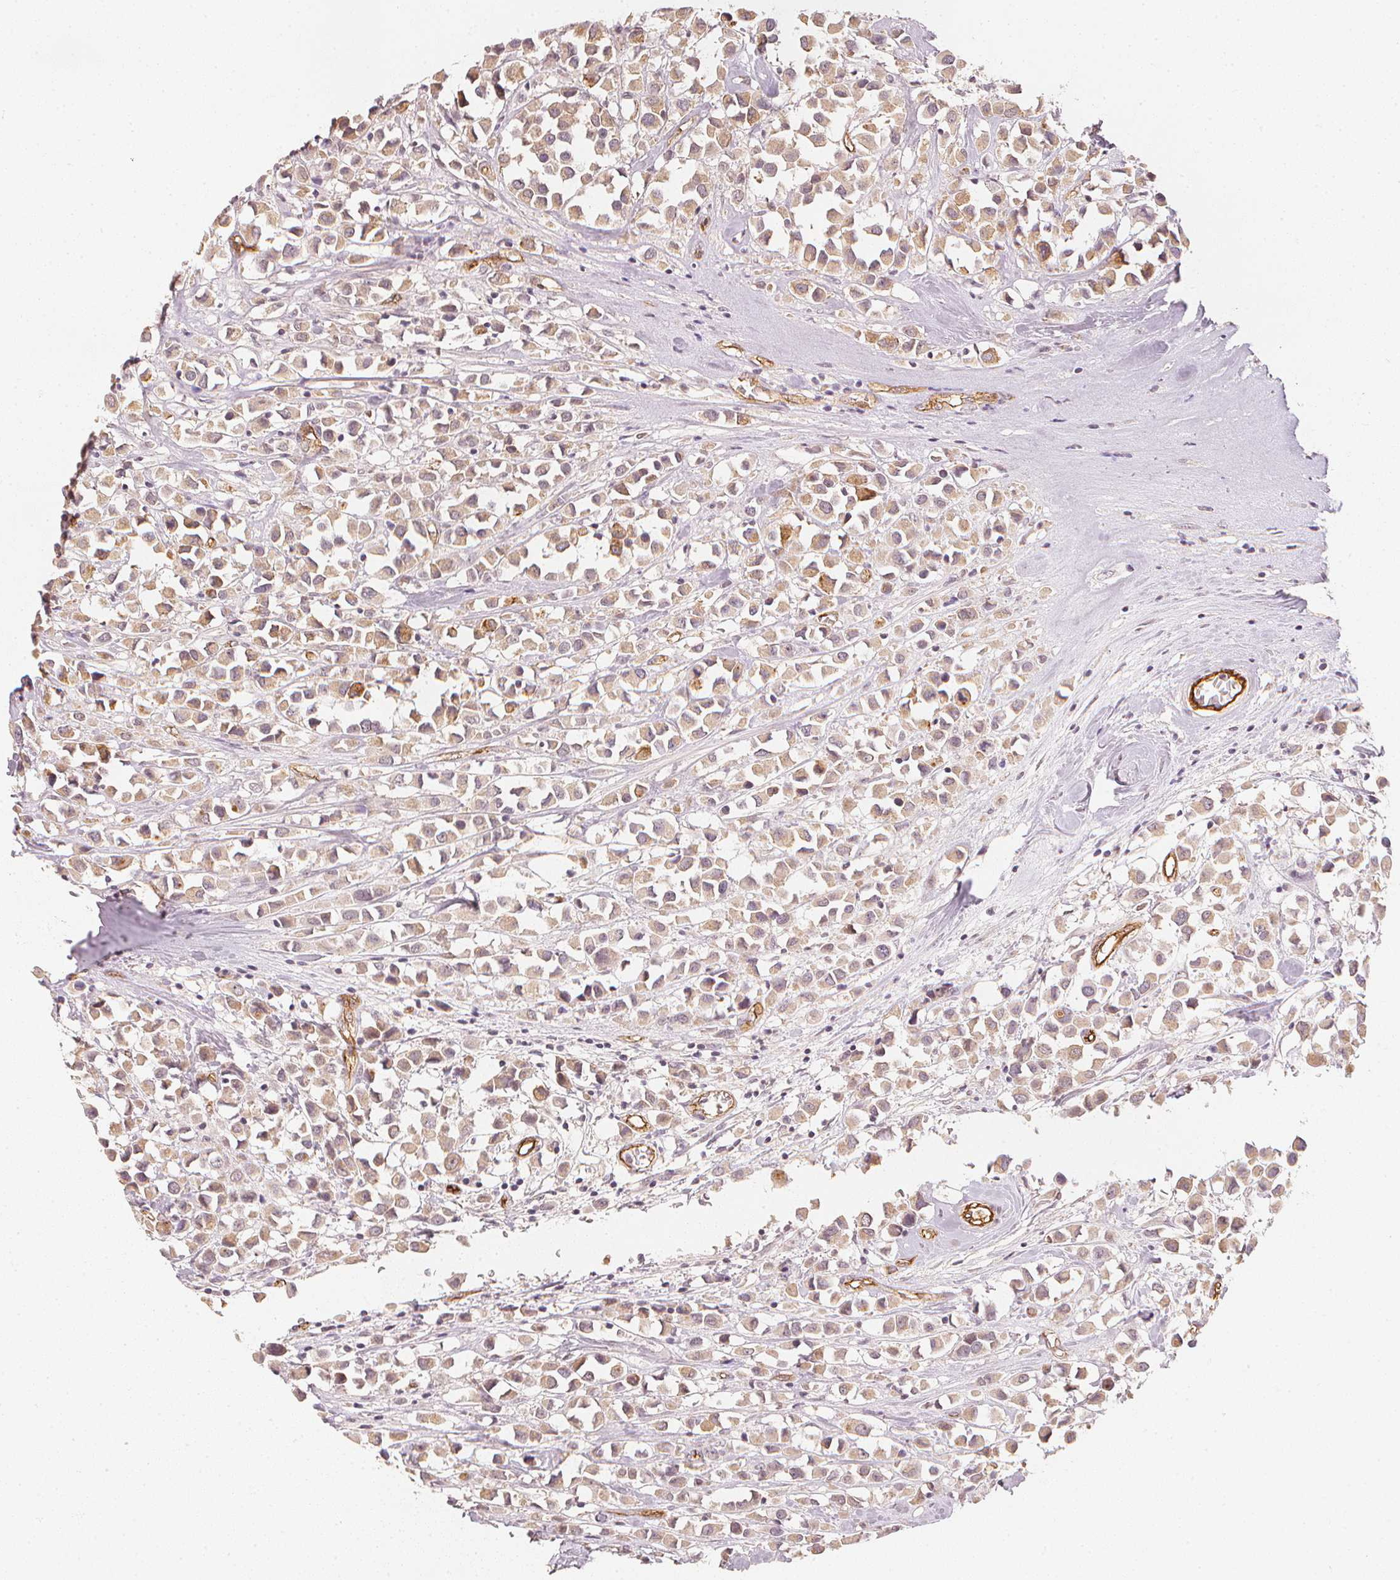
{"staining": {"intensity": "weak", "quantity": ">75%", "location": "cytoplasmic/membranous"}, "tissue": "breast cancer", "cell_type": "Tumor cells", "image_type": "cancer", "snomed": [{"axis": "morphology", "description": "Duct carcinoma"}, {"axis": "topography", "description": "Breast"}], "caption": "High-power microscopy captured an immunohistochemistry (IHC) histopathology image of breast invasive ductal carcinoma, revealing weak cytoplasmic/membranous staining in approximately >75% of tumor cells.", "gene": "CIB1", "patient": {"sex": "female", "age": 61}}